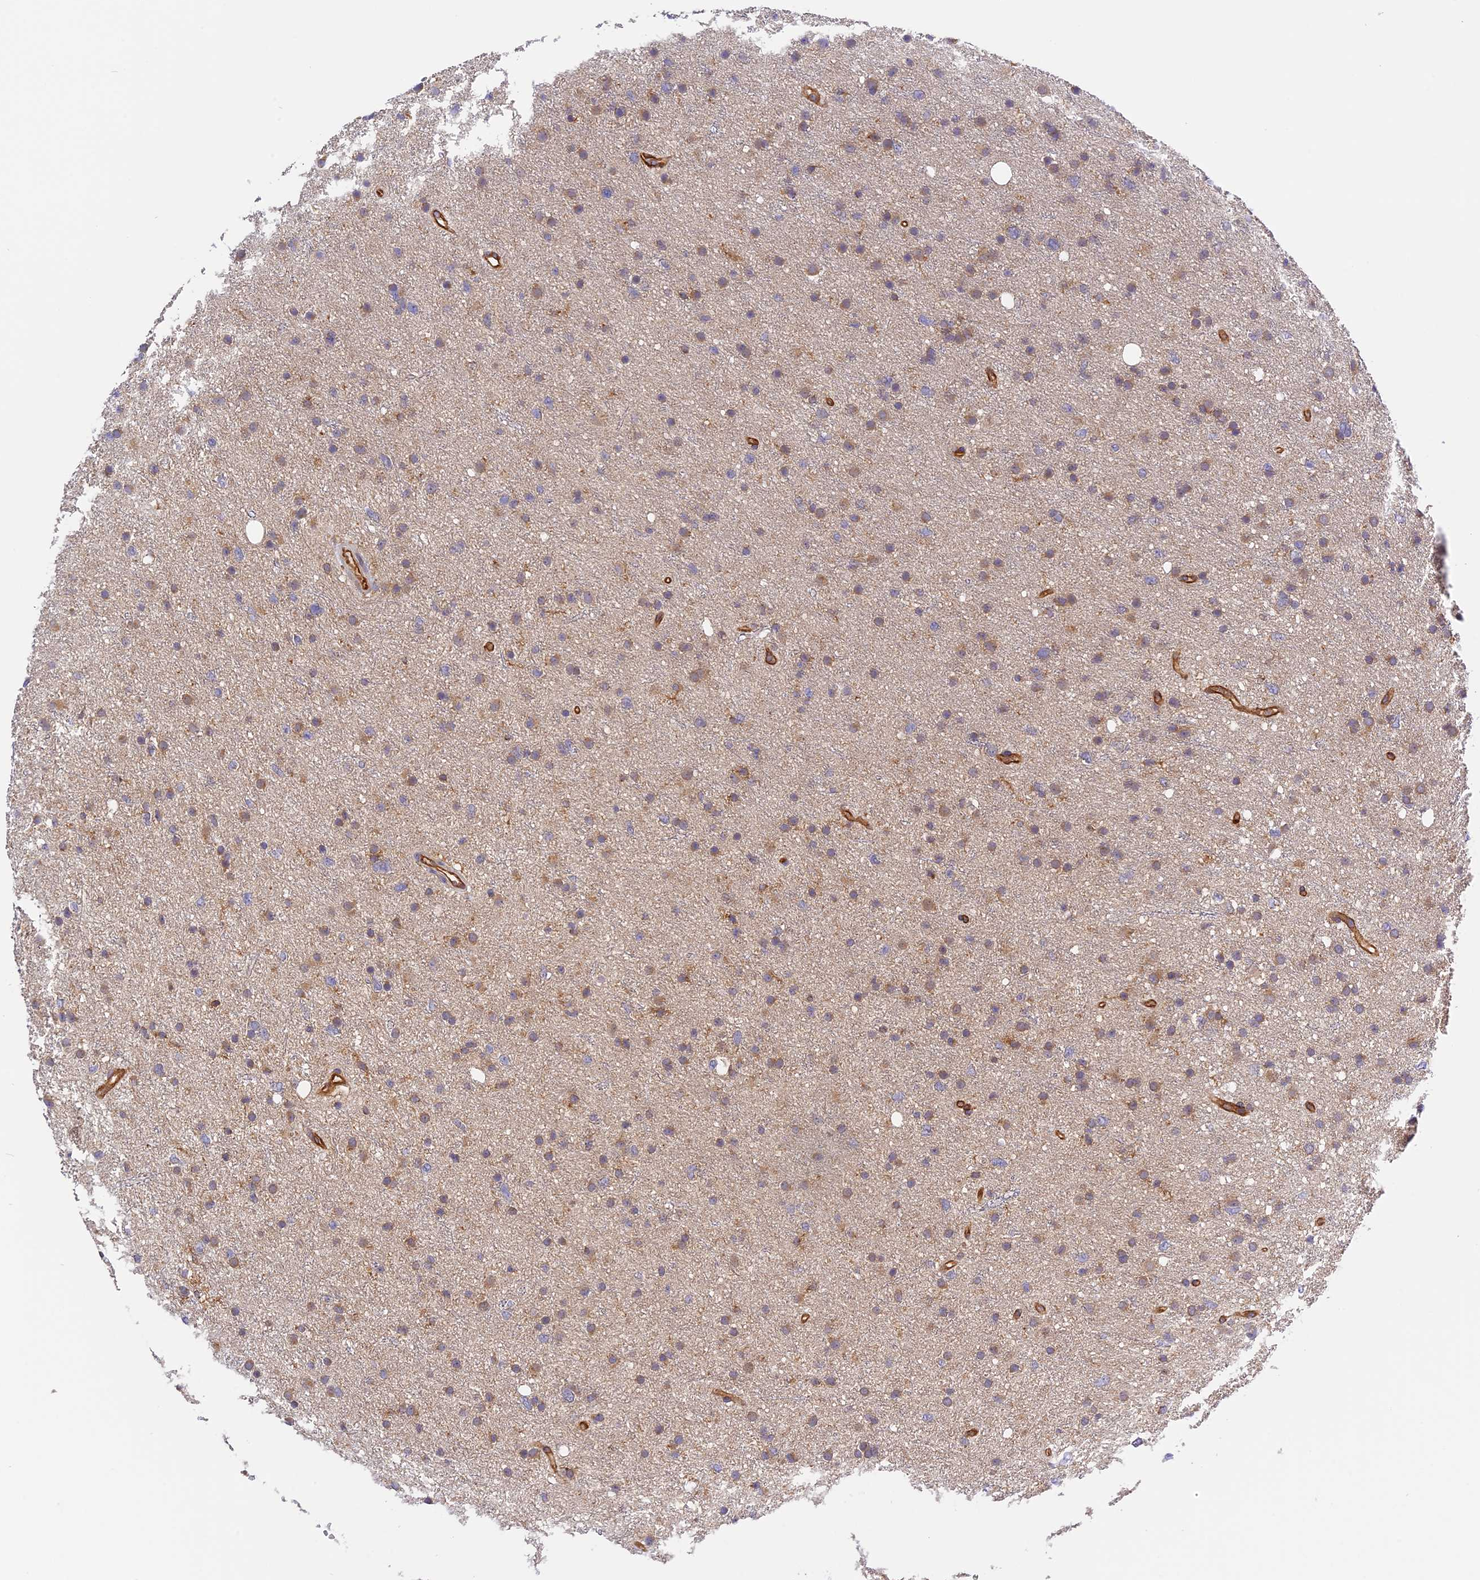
{"staining": {"intensity": "weak", "quantity": "25%-75%", "location": "cytoplasmic/membranous"}, "tissue": "glioma", "cell_type": "Tumor cells", "image_type": "cancer", "snomed": [{"axis": "morphology", "description": "Glioma, malignant, Low grade"}, {"axis": "topography", "description": "Cerebral cortex"}], "caption": "IHC photomicrograph of neoplastic tissue: glioma stained using IHC reveals low levels of weak protein expression localized specifically in the cytoplasmic/membranous of tumor cells, appearing as a cytoplasmic/membranous brown color.", "gene": "C5orf22", "patient": {"sex": "female", "age": 39}}